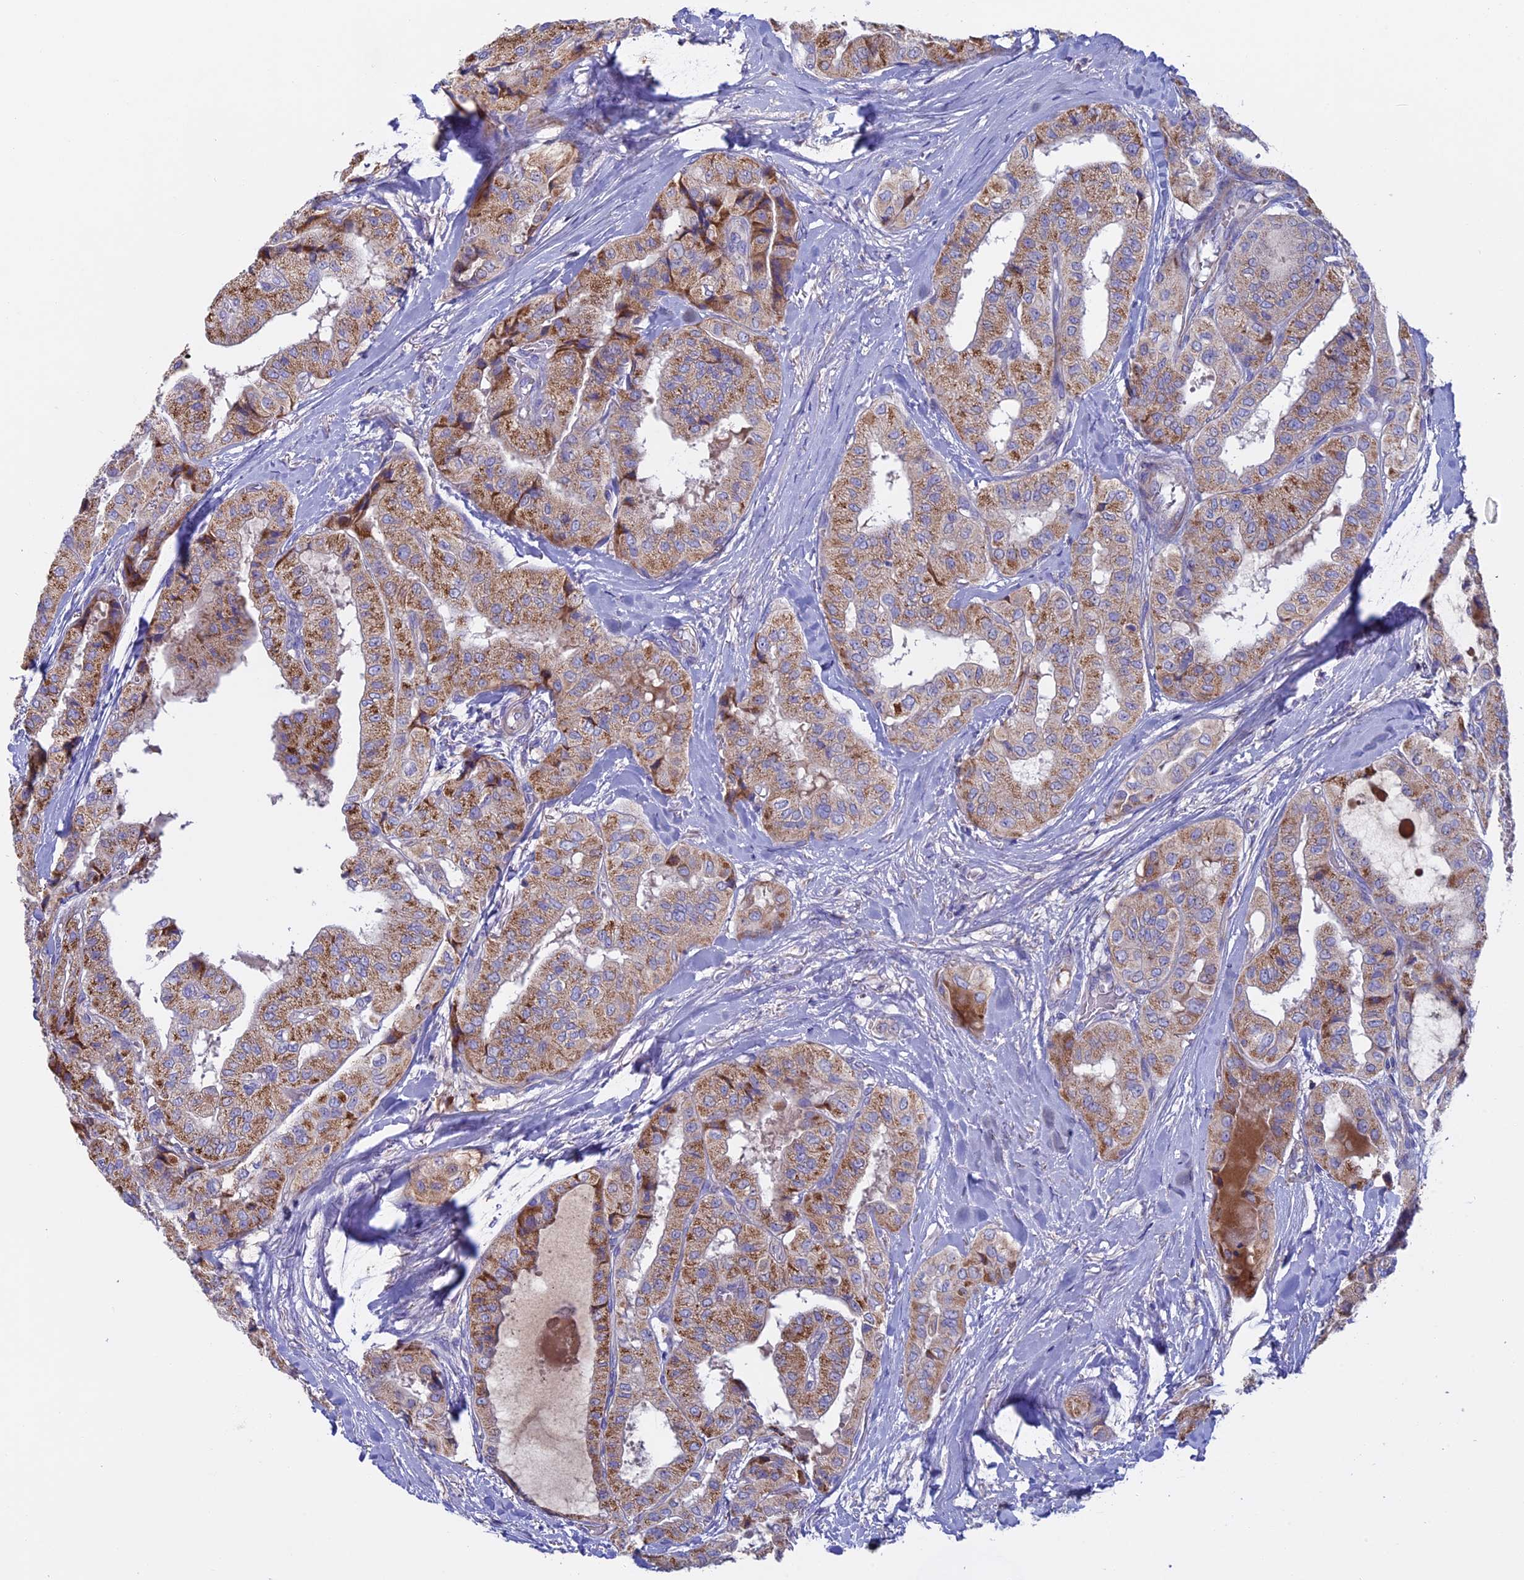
{"staining": {"intensity": "moderate", "quantity": ">75%", "location": "cytoplasmic/membranous"}, "tissue": "thyroid cancer", "cell_type": "Tumor cells", "image_type": "cancer", "snomed": [{"axis": "morphology", "description": "Papillary adenocarcinoma, NOS"}, {"axis": "topography", "description": "Thyroid gland"}], "caption": "Brown immunohistochemical staining in human thyroid cancer (papillary adenocarcinoma) demonstrates moderate cytoplasmic/membranous positivity in approximately >75% of tumor cells.", "gene": "SLC15A5", "patient": {"sex": "female", "age": 59}}